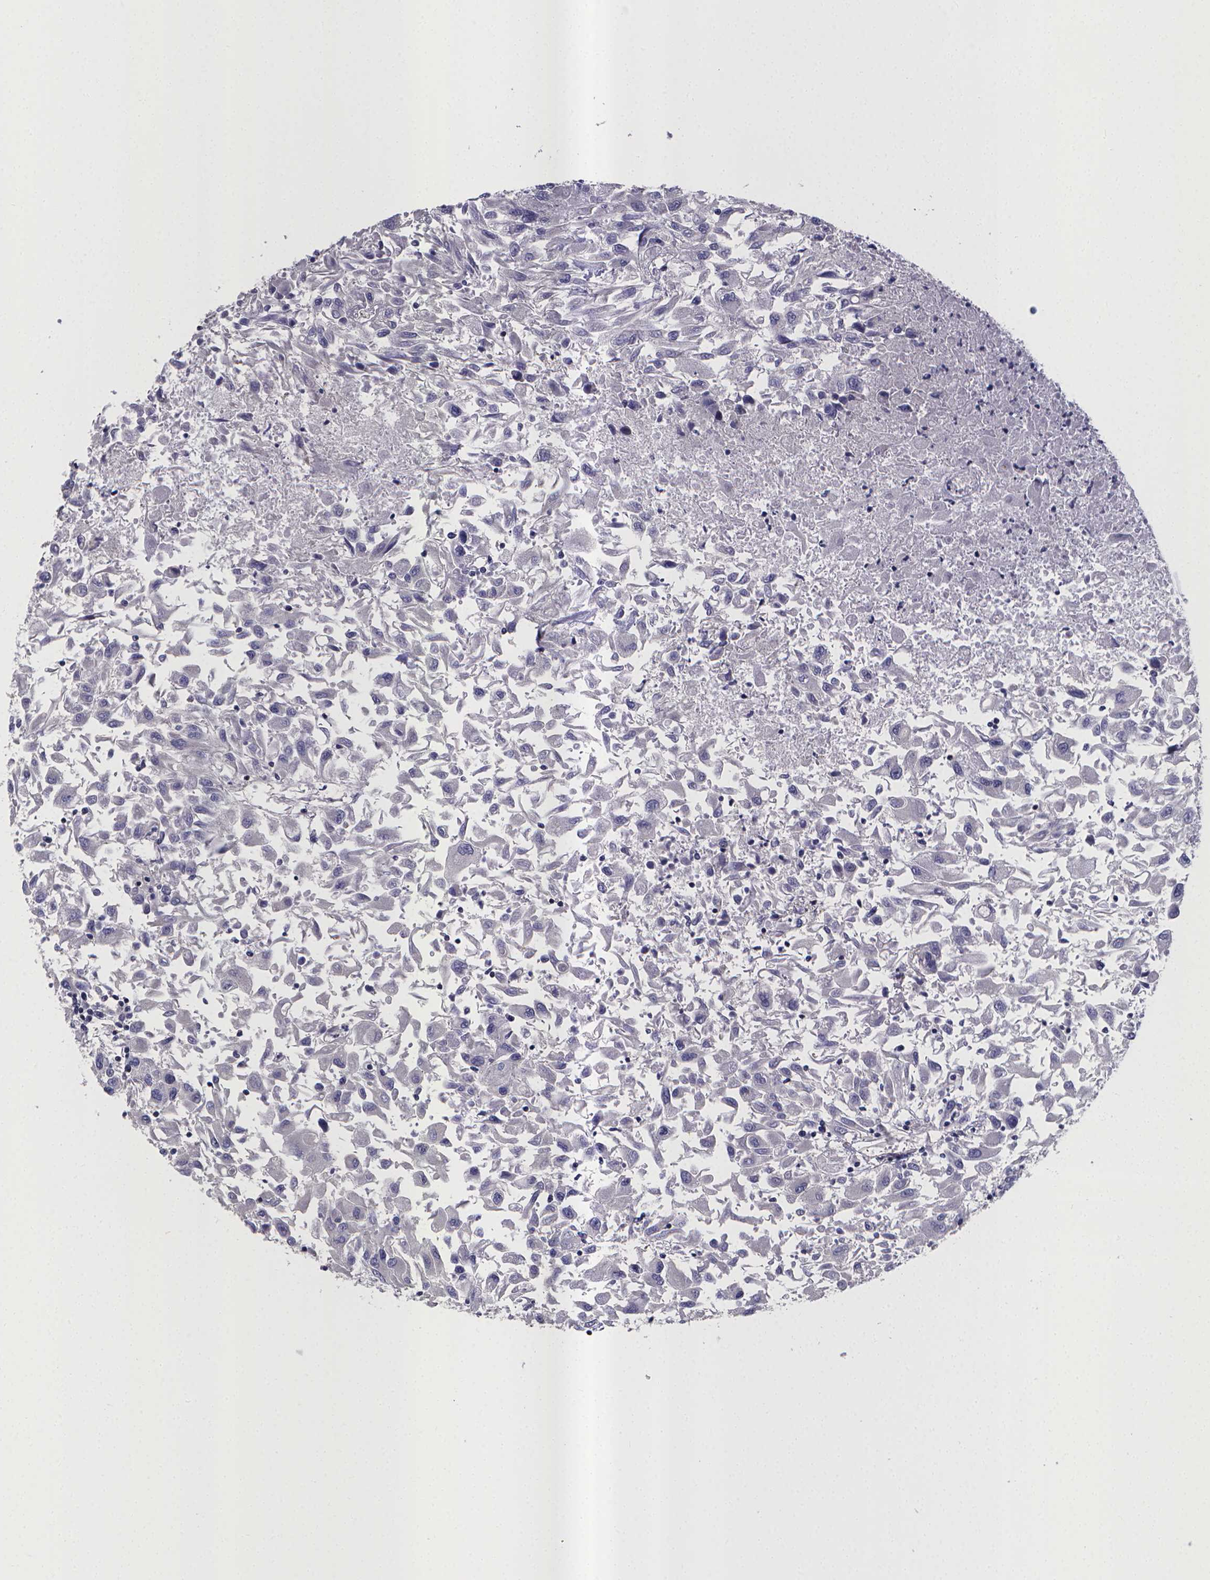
{"staining": {"intensity": "negative", "quantity": "none", "location": "none"}, "tissue": "renal cancer", "cell_type": "Tumor cells", "image_type": "cancer", "snomed": [{"axis": "morphology", "description": "Adenocarcinoma, NOS"}, {"axis": "topography", "description": "Kidney"}], "caption": "The image shows no staining of tumor cells in adenocarcinoma (renal). The staining was performed using DAB to visualize the protein expression in brown, while the nuclei were stained in blue with hematoxylin (Magnification: 20x).", "gene": "RERG", "patient": {"sex": "female", "age": 76}}